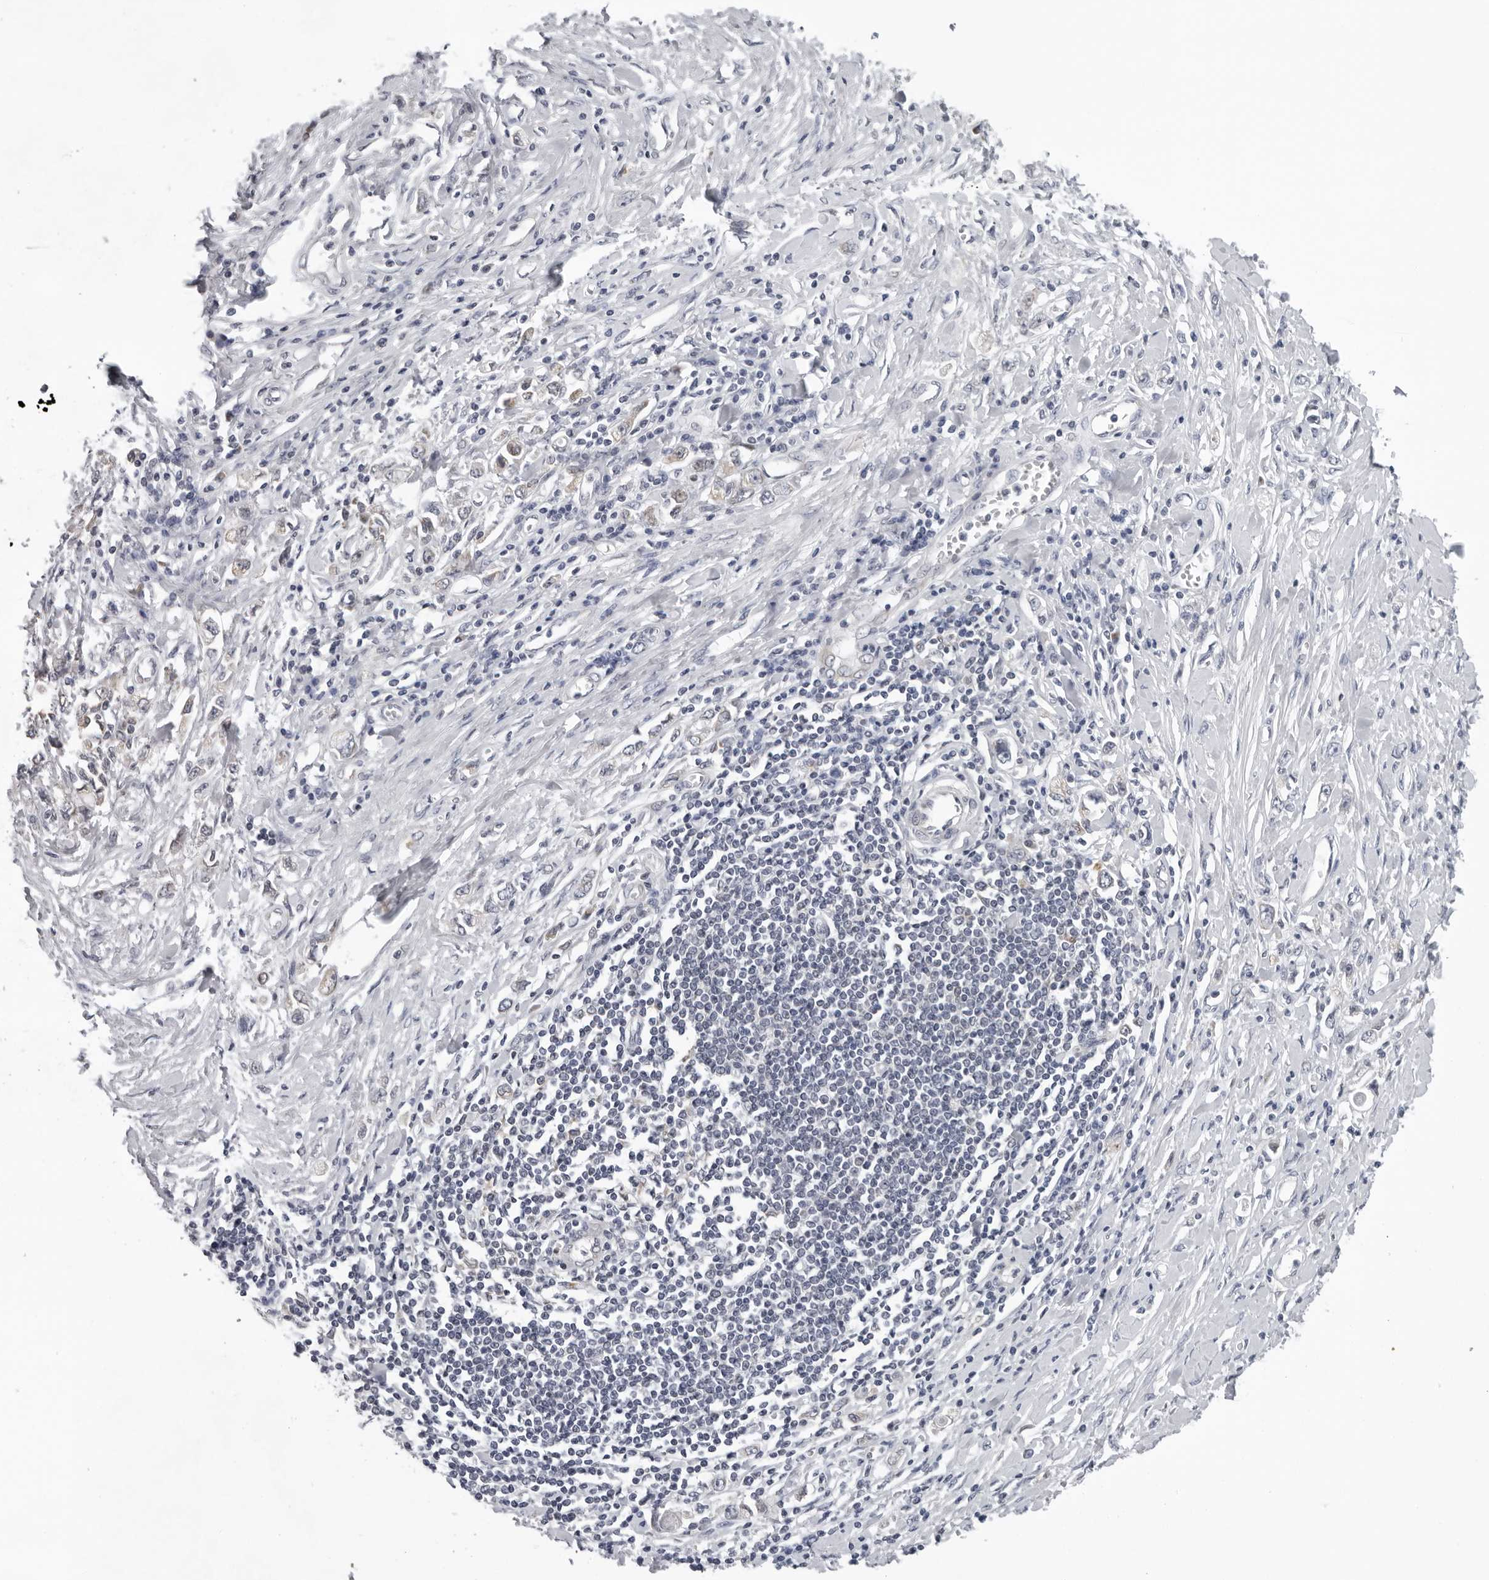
{"staining": {"intensity": "negative", "quantity": "none", "location": "none"}, "tissue": "stomach cancer", "cell_type": "Tumor cells", "image_type": "cancer", "snomed": [{"axis": "morphology", "description": "Adenocarcinoma, NOS"}, {"axis": "topography", "description": "Stomach"}], "caption": "A high-resolution image shows immunohistochemistry staining of stomach cancer, which shows no significant staining in tumor cells.", "gene": "CPT2", "patient": {"sex": "female", "age": 76}}